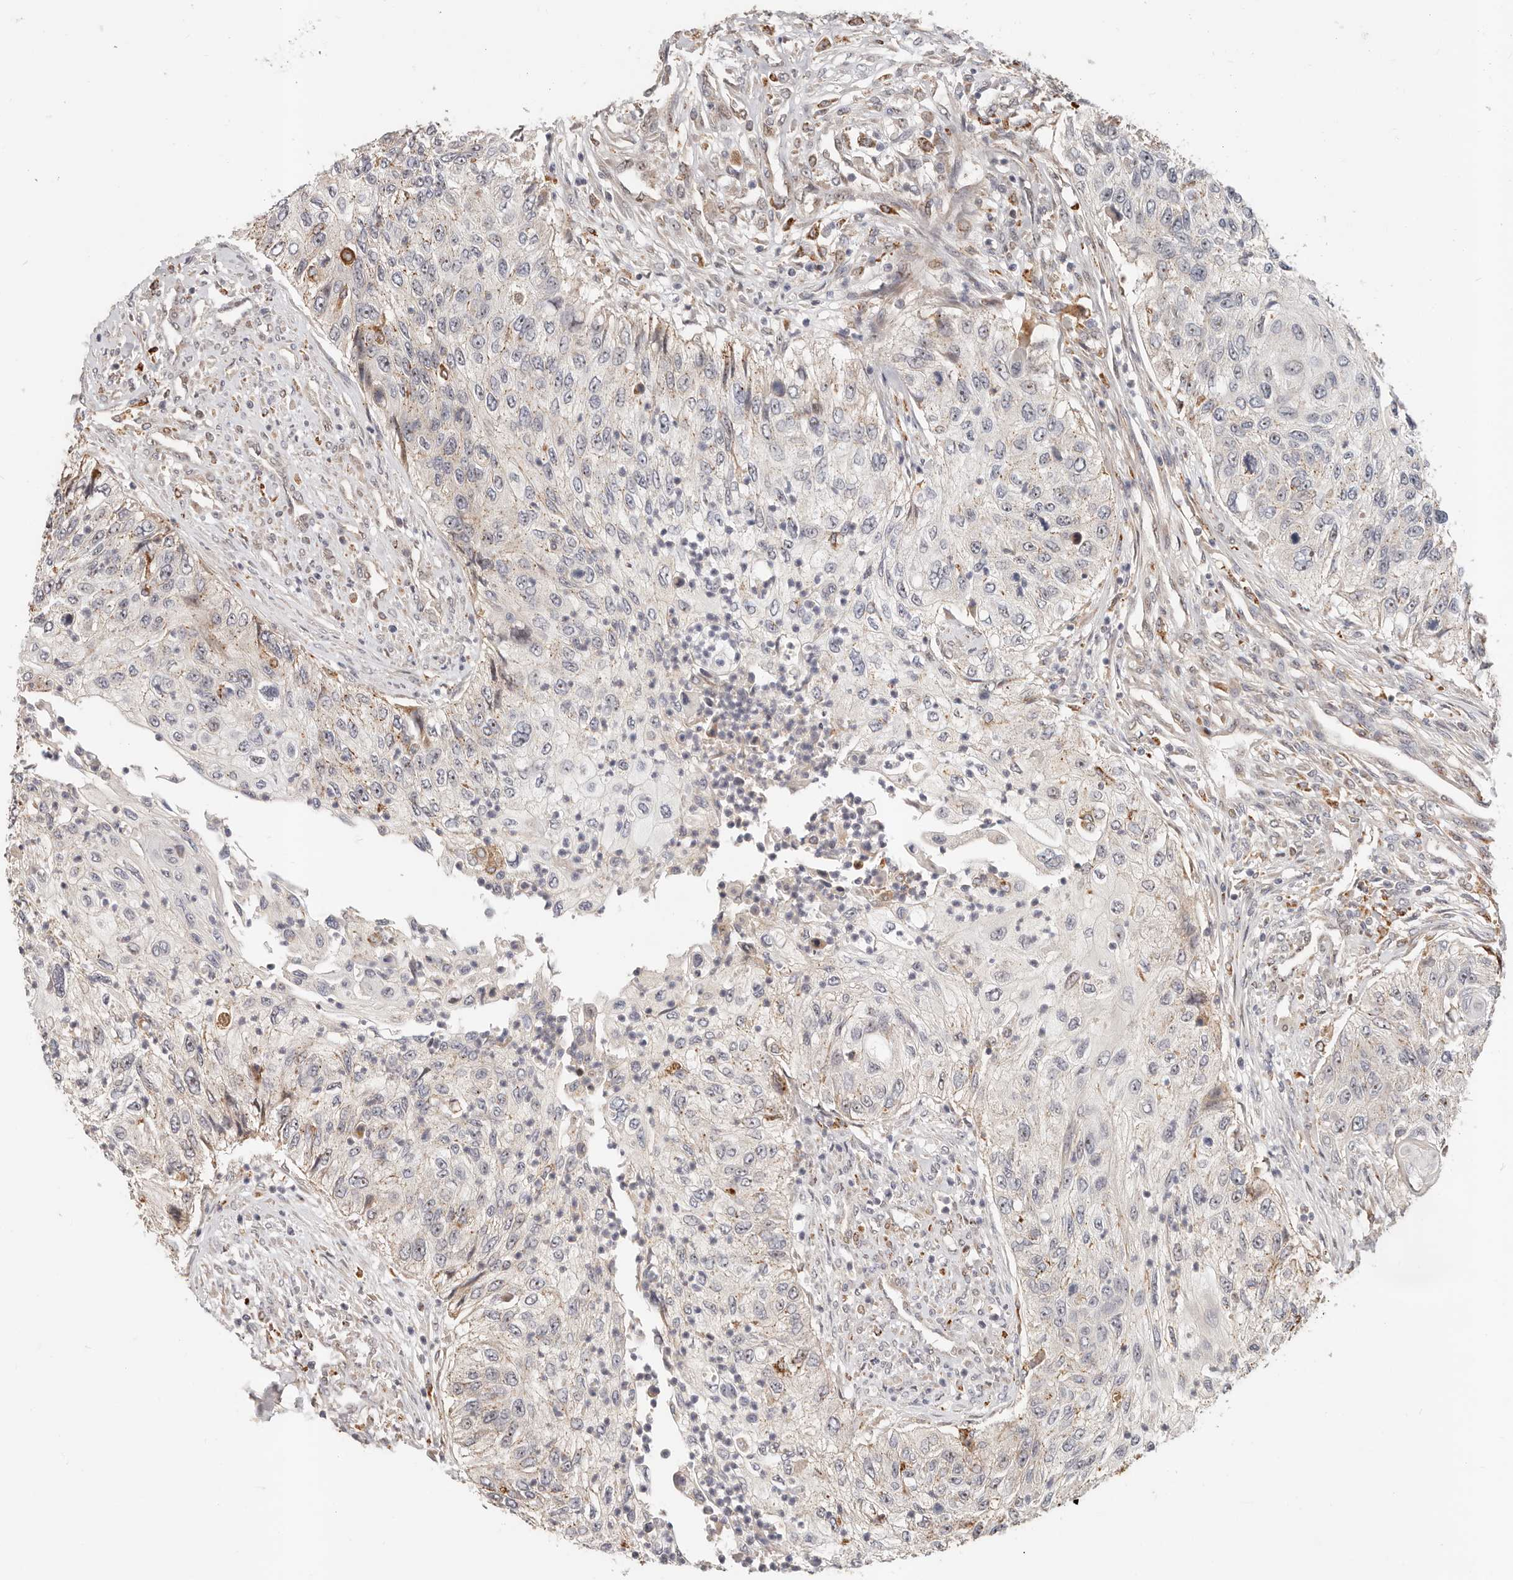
{"staining": {"intensity": "negative", "quantity": "none", "location": "none"}, "tissue": "urothelial cancer", "cell_type": "Tumor cells", "image_type": "cancer", "snomed": [{"axis": "morphology", "description": "Urothelial carcinoma, High grade"}, {"axis": "topography", "description": "Urinary bladder"}], "caption": "Immunohistochemistry histopathology image of neoplastic tissue: human urothelial cancer stained with DAB (3,3'-diaminobenzidine) exhibits no significant protein positivity in tumor cells.", "gene": "ZRANB1", "patient": {"sex": "female", "age": 60}}